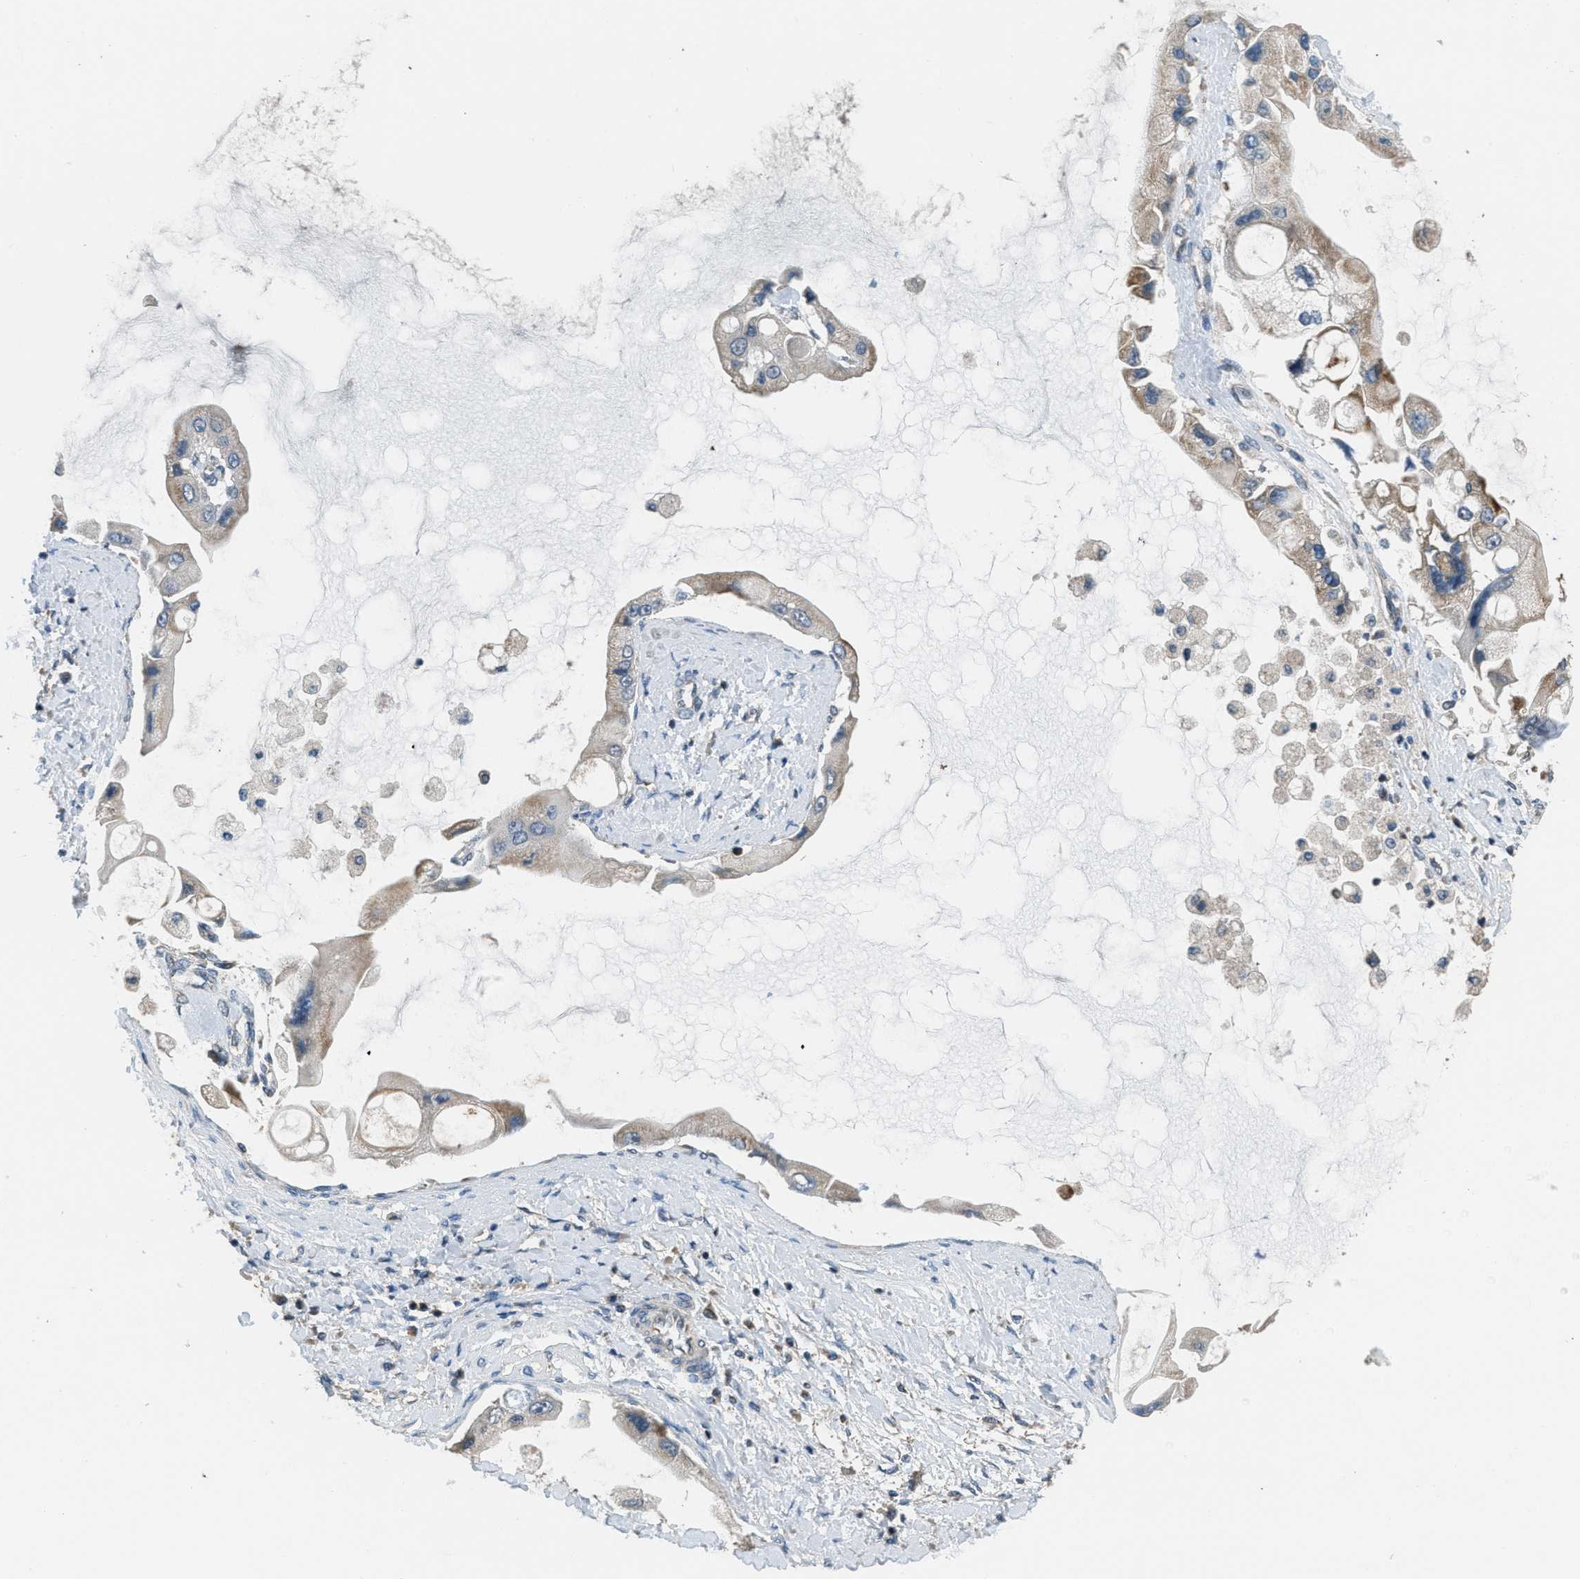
{"staining": {"intensity": "weak", "quantity": ">75%", "location": "cytoplasmic/membranous"}, "tissue": "liver cancer", "cell_type": "Tumor cells", "image_type": "cancer", "snomed": [{"axis": "morphology", "description": "Cholangiocarcinoma"}, {"axis": "topography", "description": "Liver"}], "caption": "Liver cancer stained for a protein demonstrates weak cytoplasmic/membranous positivity in tumor cells. (Brightfield microscopy of DAB IHC at high magnification).", "gene": "NAT1", "patient": {"sex": "male", "age": 50}}